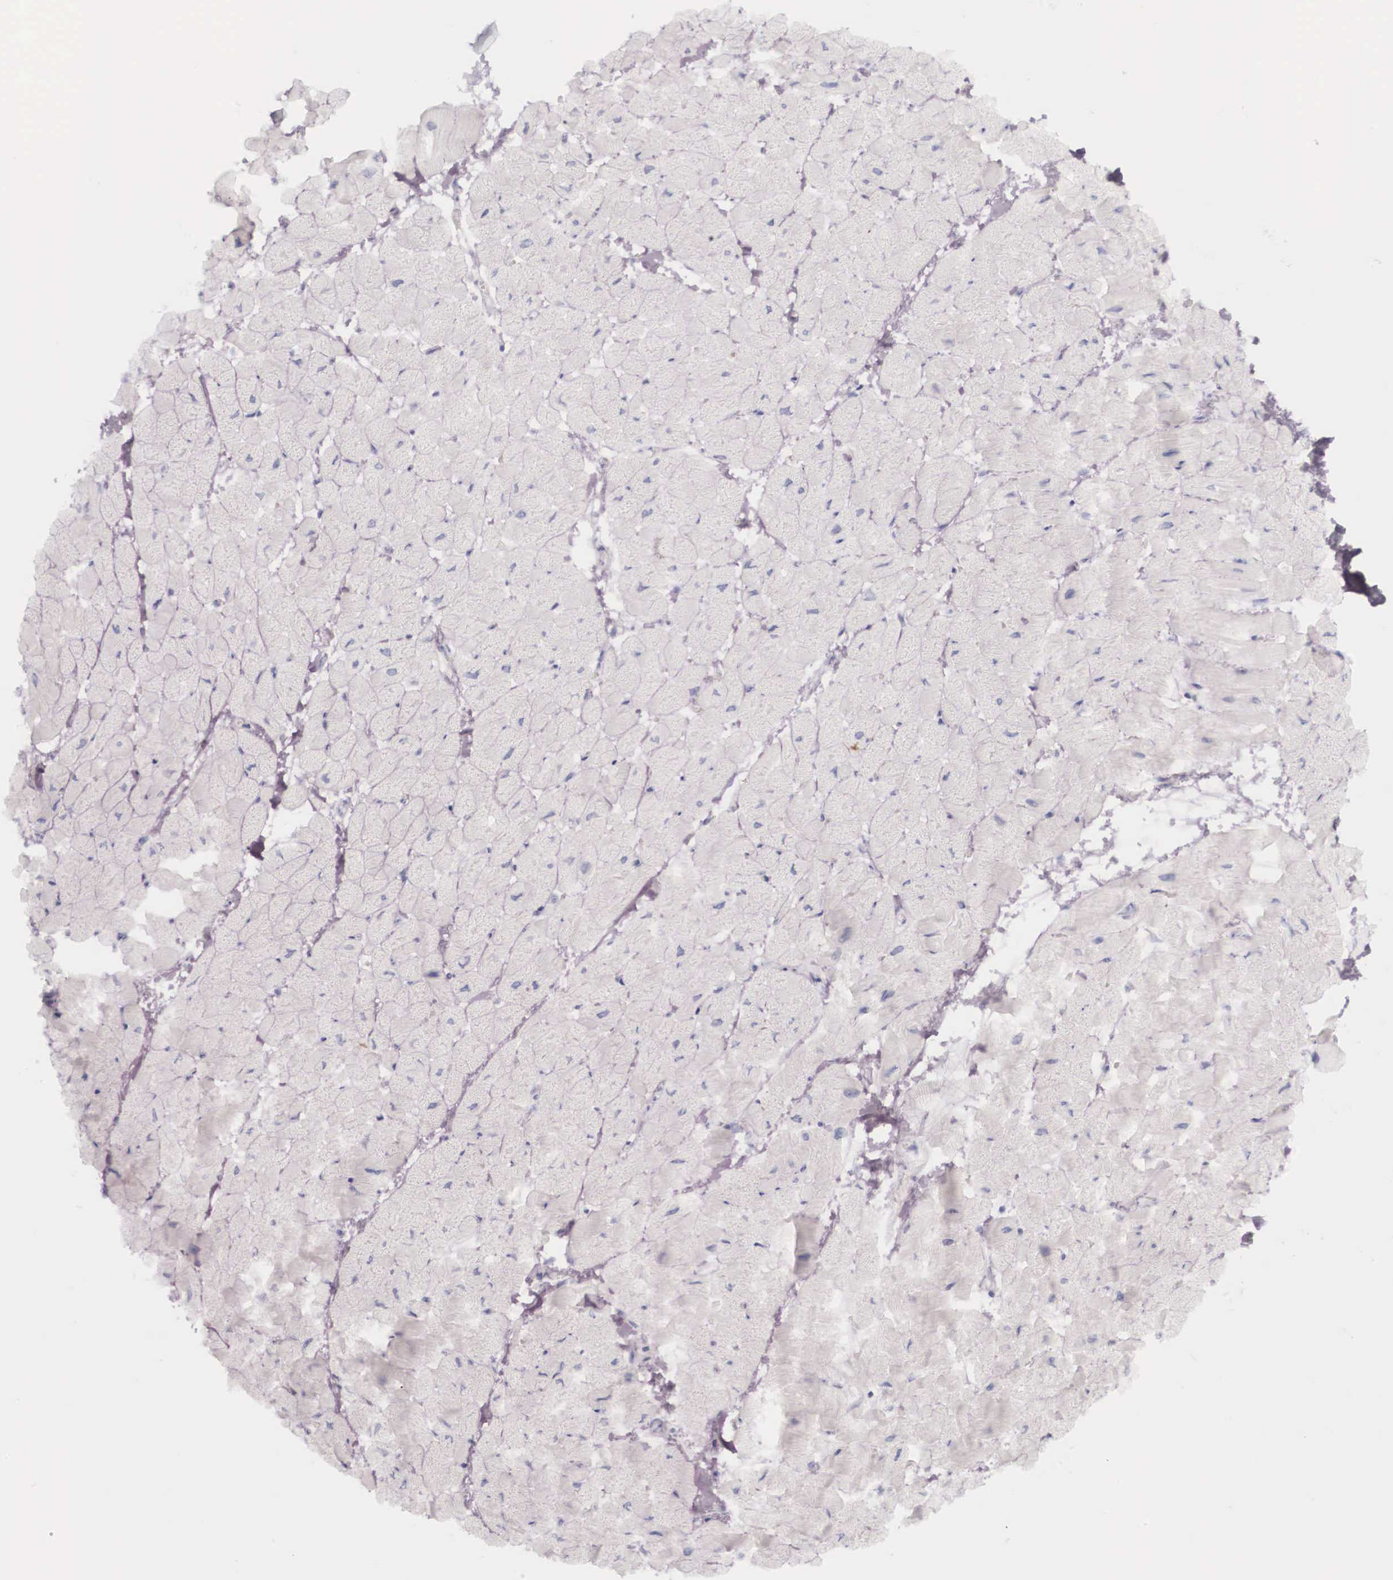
{"staining": {"intensity": "negative", "quantity": "none", "location": "none"}, "tissue": "heart muscle", "cell_type": "Cardiomyocytes", "image_type": "normal", "snomed": [{"axis": "morphology", "description": "Normal tissue, NOS"}, {"axis": "topography", "description": "Heart"}], "caption": "The photomicrograph shows no significant staining in cardiomyocytes of heart muscle.", "gene": "KRT14", "patient": {"sex": "male", "age": 45}}